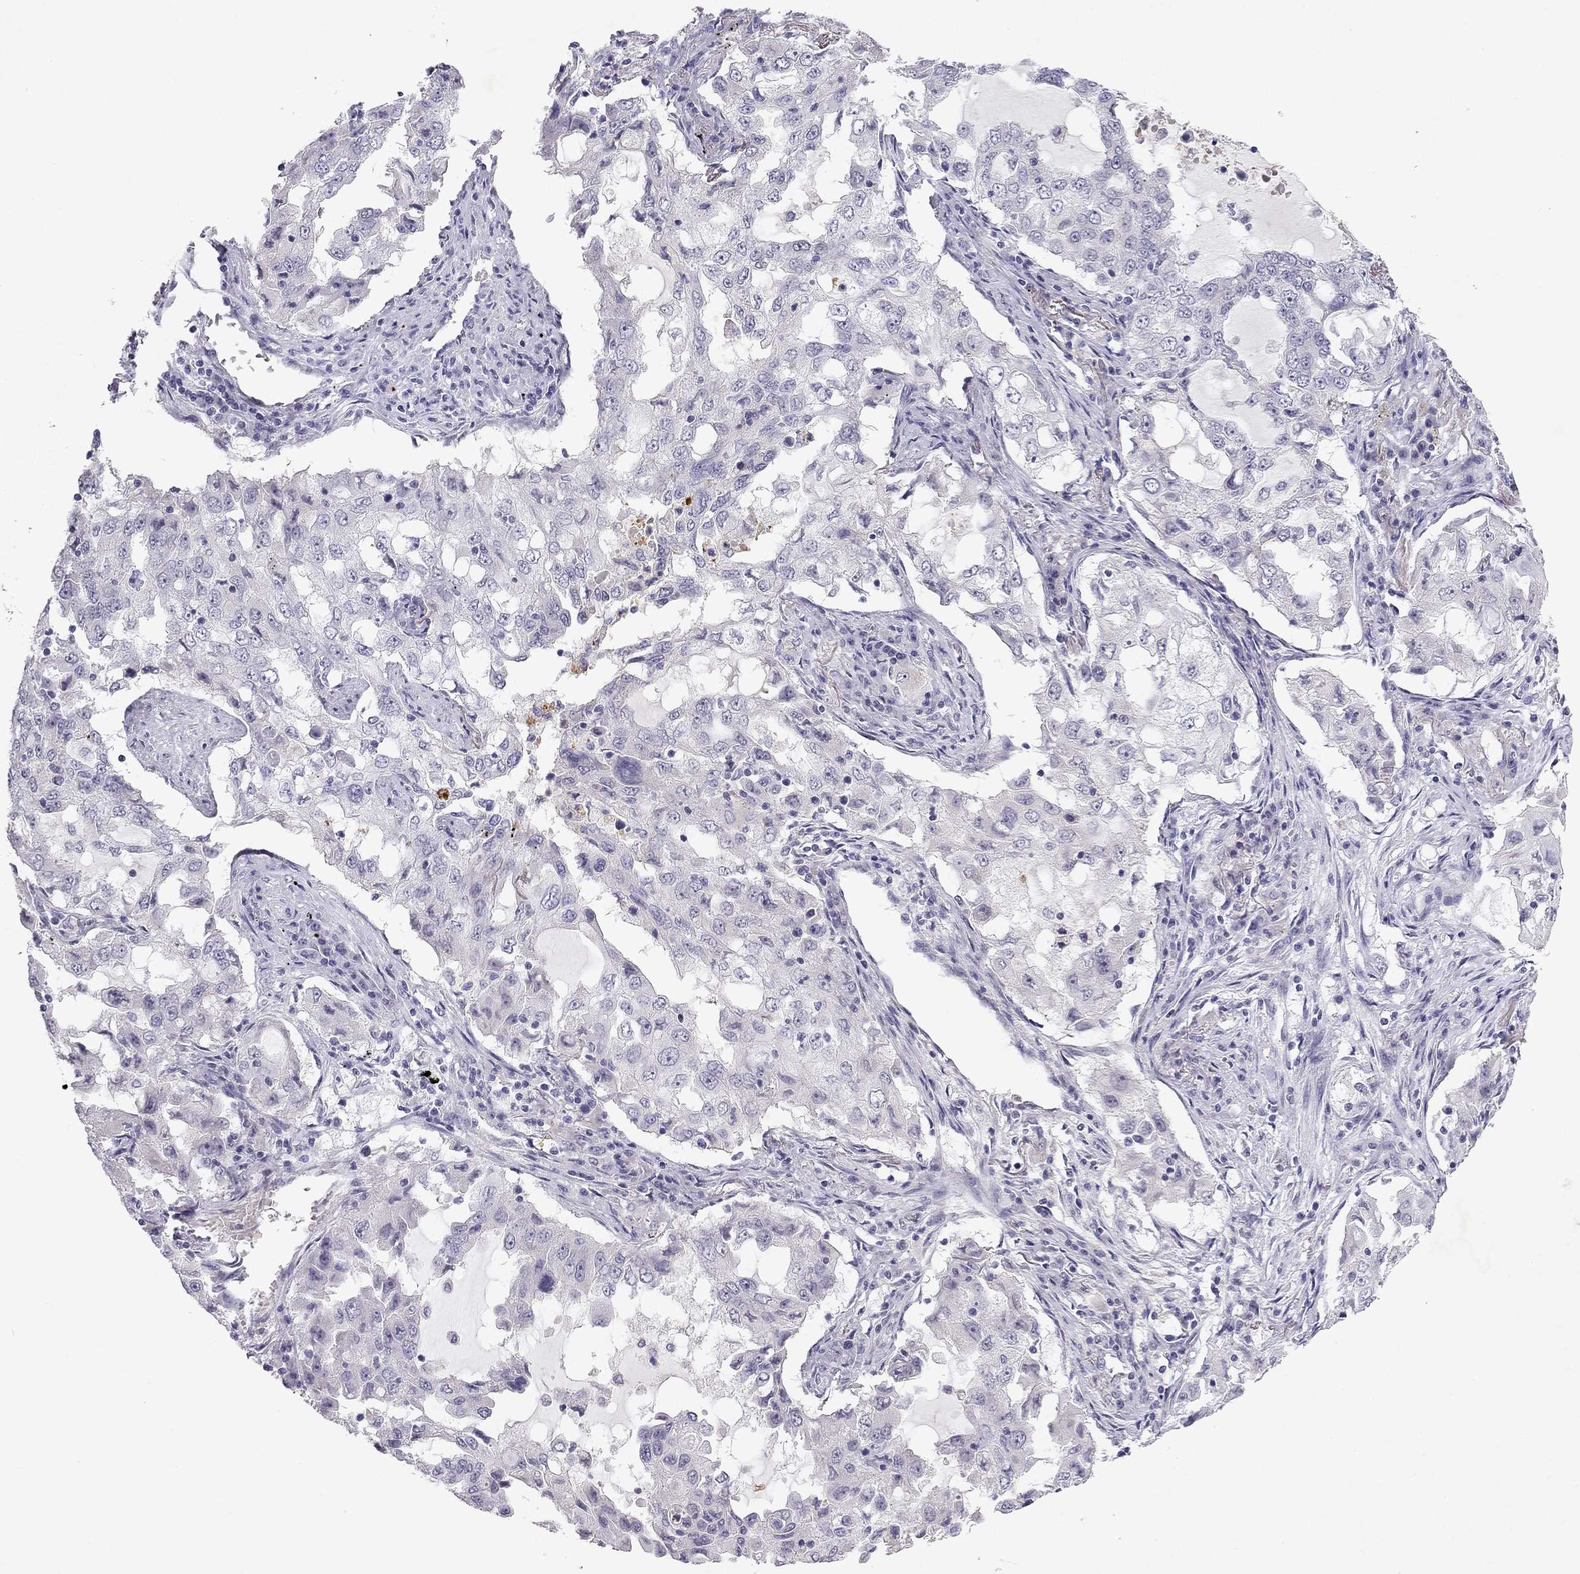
{"staining": {"intensity": "negative", "quantity": "none", "location": "none"}, "tissue": "lung cancer", "cell_type": "Tumor cells", "image_type": "cancer", "snomed": [{"axis": "morphology", "description": "Adenocarcinoma, NOS"}, {"axis": "topography", "description": "Lung"}], "caption": "The image displays no staining of tumor cells in lung cancer.", "gene": "SLC6A4", "patient": {"sex": "female", "age": 61}}